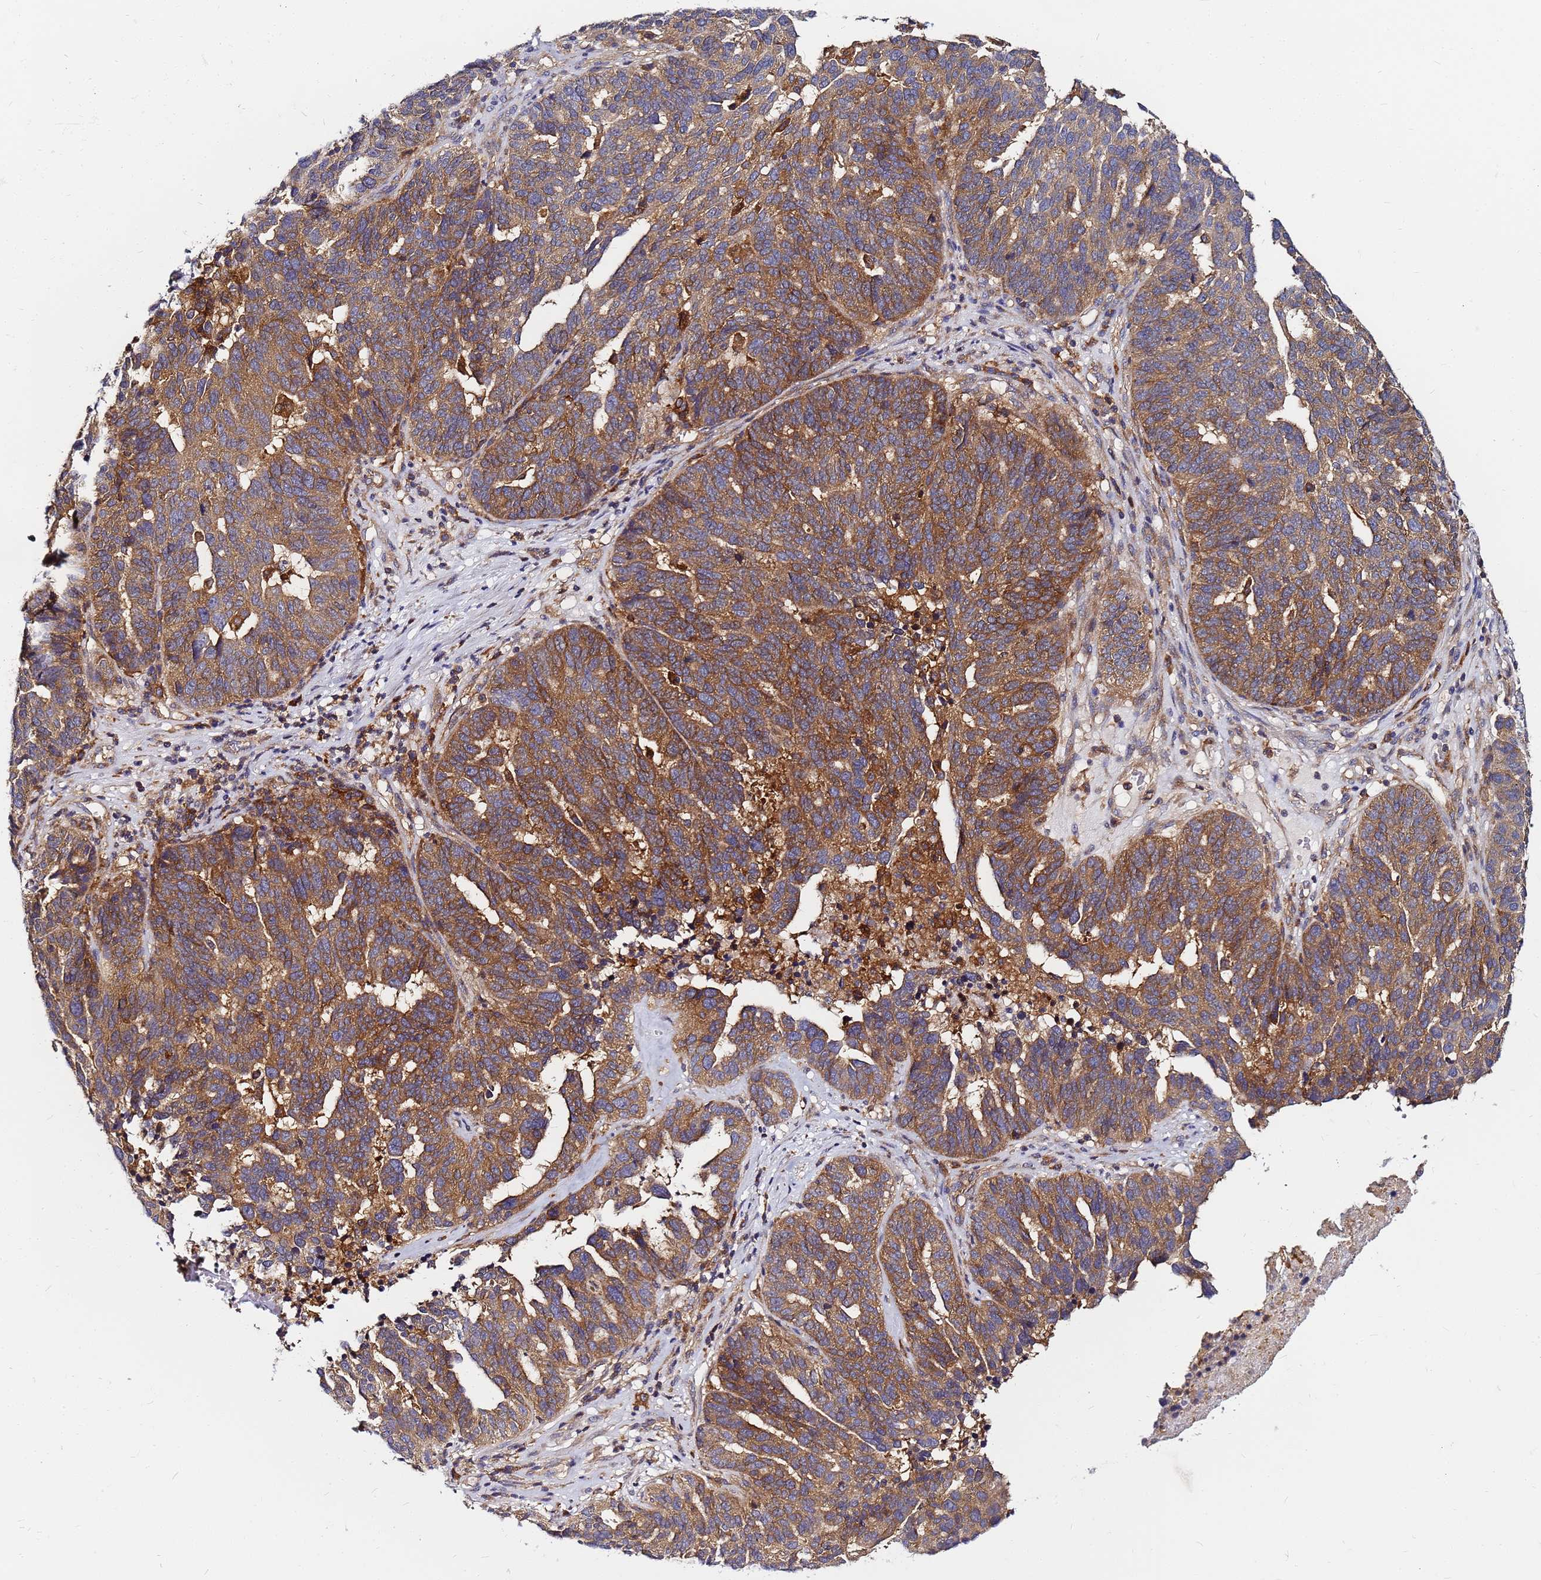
{"staining": {"intensity": "moderate", "quantity": ">75%", "location": "cytoplasmic/membranous"}, "tissue": "ovarian cancer", "cell_type": "Tumor cells", "image_type": "cancer", "snomed": [{"axis": "morphology", "description": "Cystadenocarcinoma, serous, NOS"}, {"axis": "topography", "description": "Ovary"}], "caption": "DAB immunohistochemical staining of human ovarian serous cystadenocarcinoma displays moderate cytoplasmic/membranous protein staining in approximately >75% of tumor cells. The staining was performed using DAB (3,3'-diaminobenzidine), with brown indicating positive protein expression. Nuclei are stained blue with hematoxylin.", "gene": "CHM", "patient": {"sex": "female", "age": 59}}